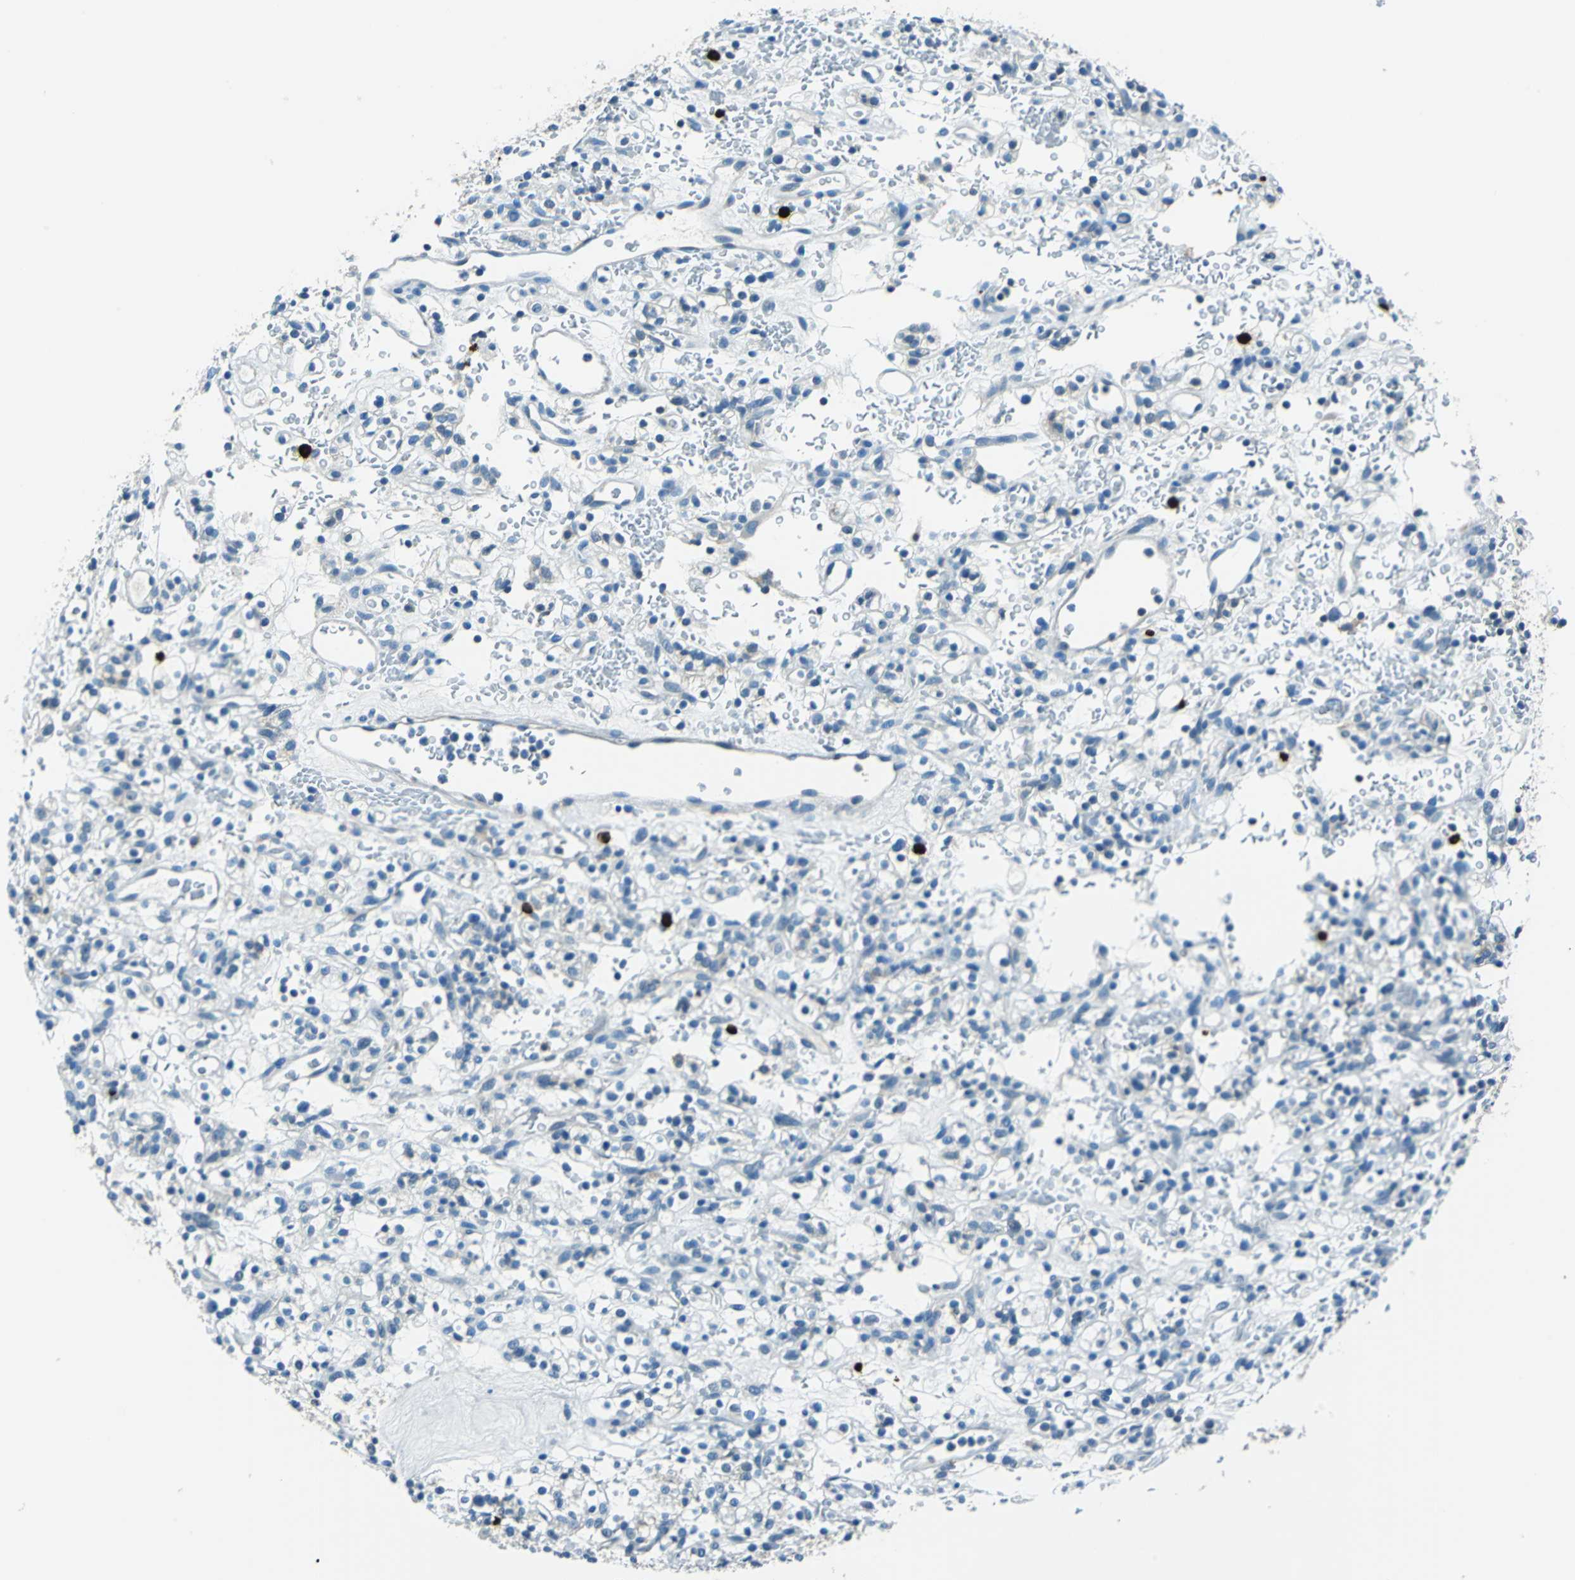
{"staining": {"intensity": "negative", "quantity": "none", "location": "none"}, "tissue": "renal cancer", "cell_type": "Tumor cells", "image_type": "cancer", "snomed": [{"axis": "morphology", "description": "Normal tissue, NOS"}, {"axis": "morphology", "description": "Adenocarcinoma, NOS"}, {"axis": "topography", "description": "Kidney"}], "caption": "The immunohistochemistry micrograph has no significant staining in tumor cells of renal cancer (adenocarcinoma) tissue.", "gene": "CPA3", "patient": {"sex": "female", "age": 72}}